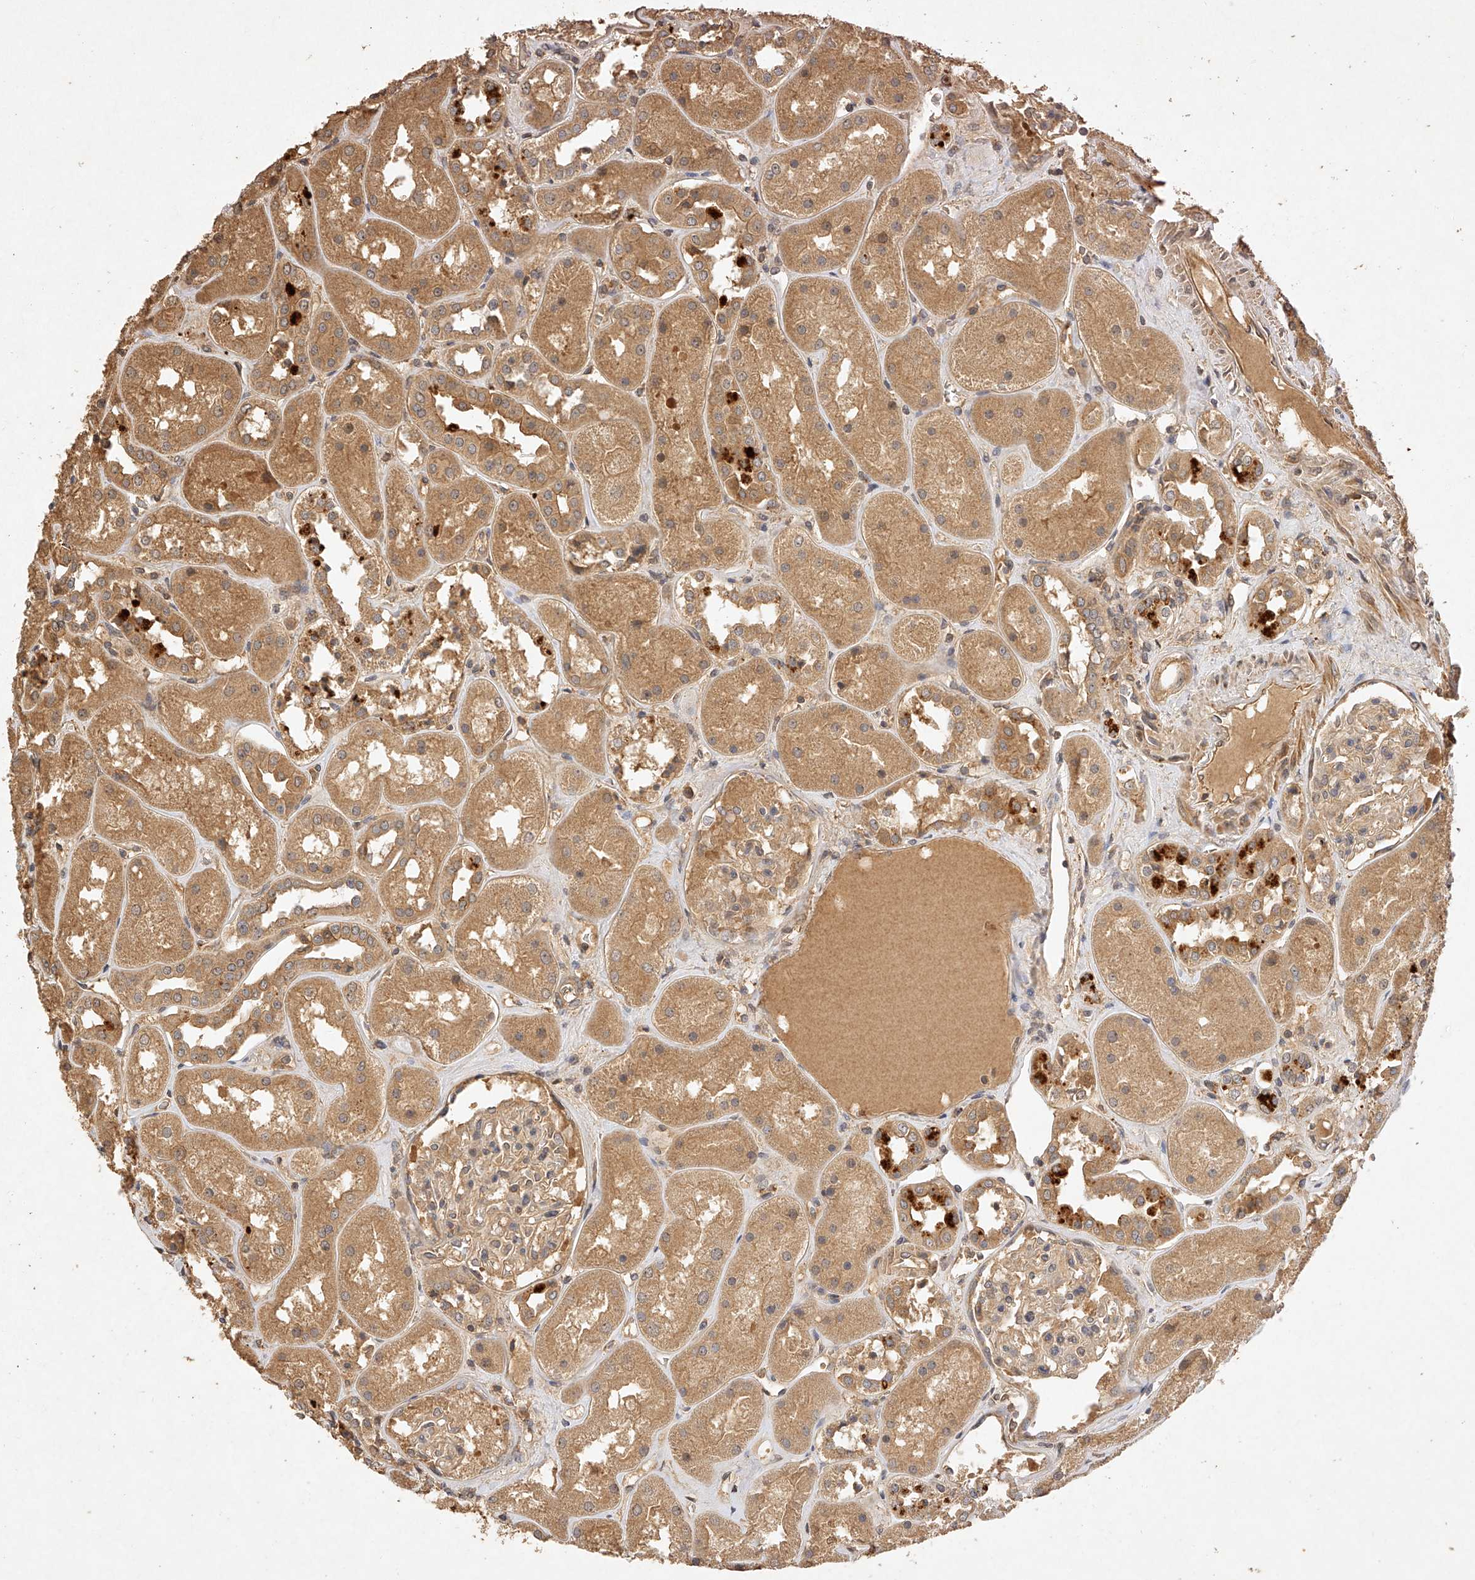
{"staining": {"intensity": "moderate", "quantity": "<25%", "location": "cytoplasmic/membranous"}, "tissue": "kidney", "cell_type": "Cells in glomeruli", "image_type": "normal", "snomed": [{"axis": "morphology", "description": "Normal tissue, NOS"}, {"axis": "topography", "description": "Kidney"}], "caption": "Kidney was stained to show a protein in brown. There is low levels of moderate cytoplasmic/membranous staining in approximately <25% of cells in glomeruli. (DAB IHC, brown staining for protein, blue staining for nuclei).", "gene": "NSMAF", "patient": {"sex": "male", "age": 70}}